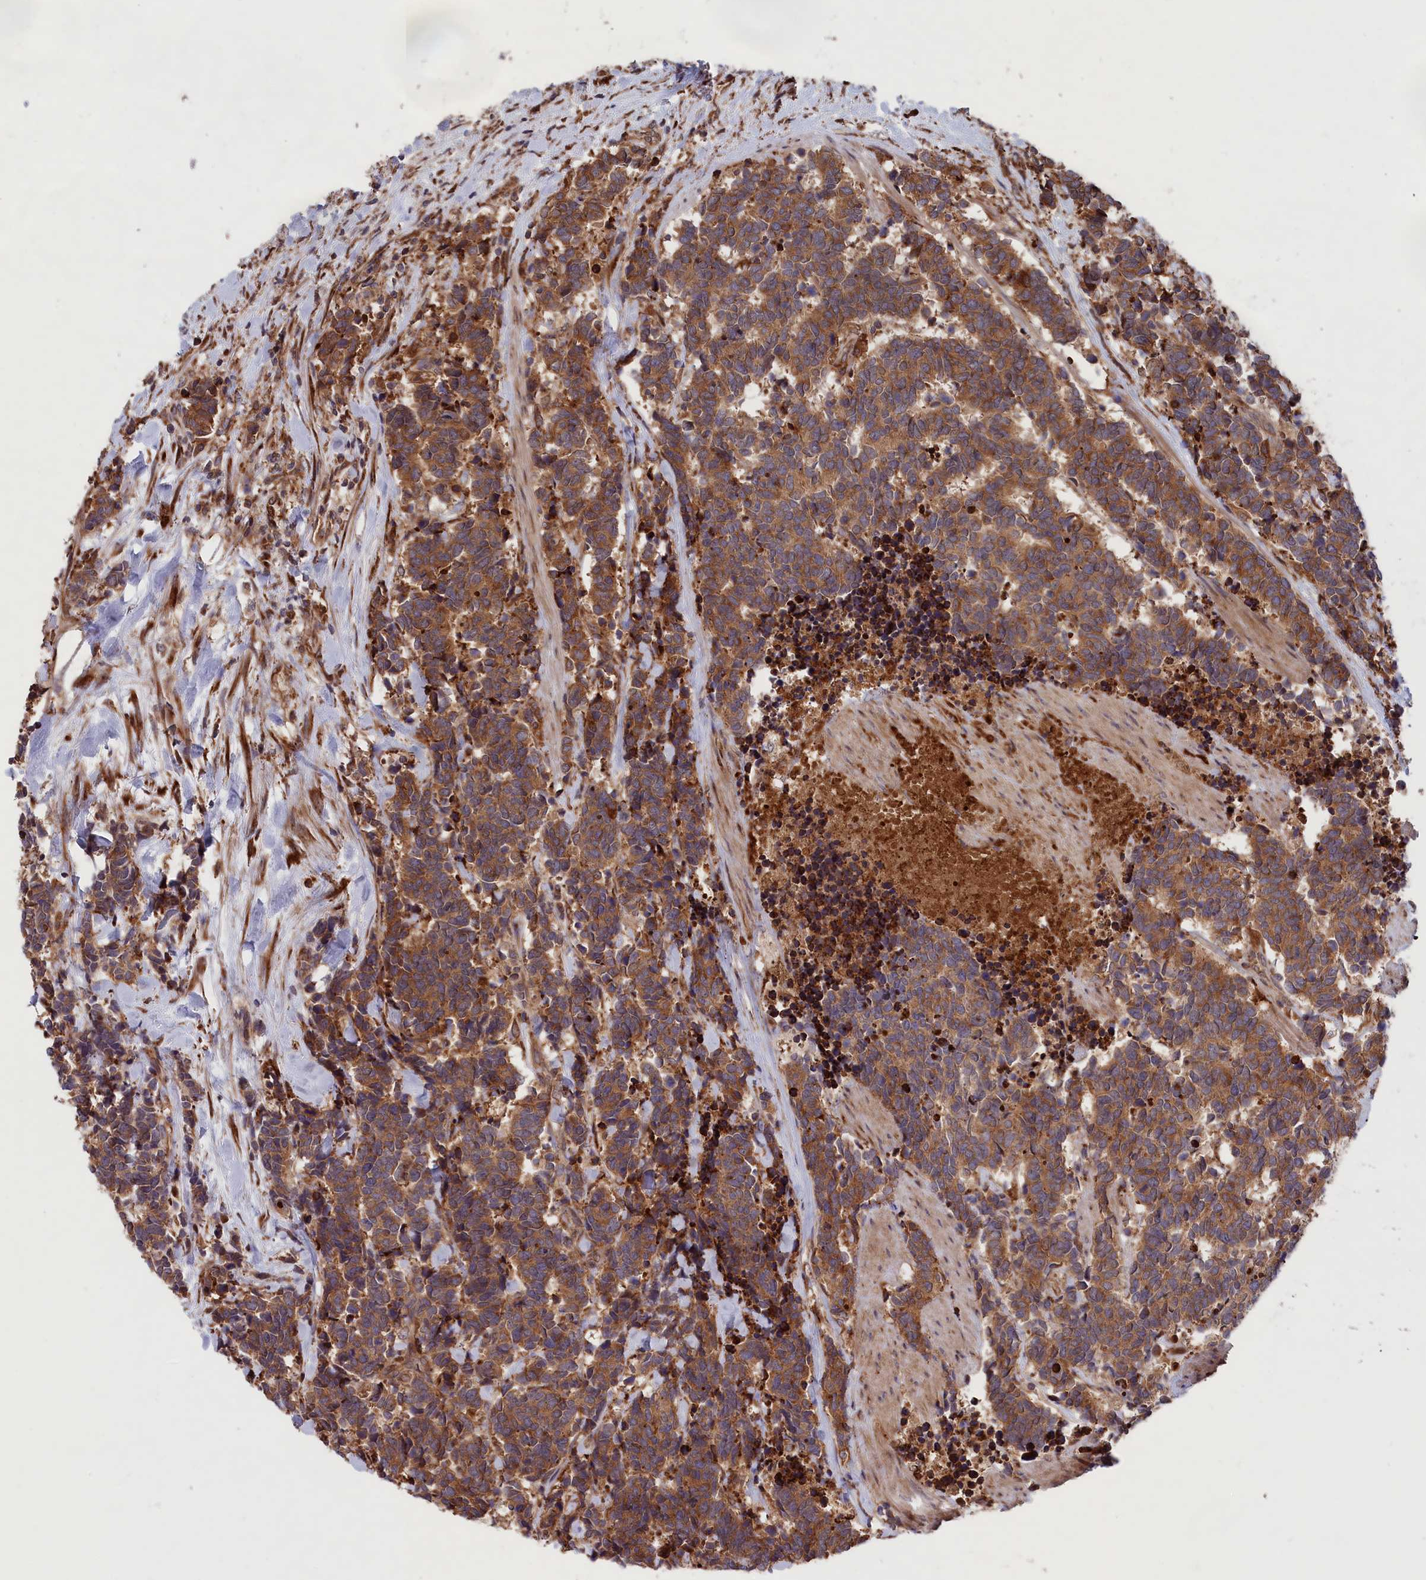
{"staining": {"intensity": "moderate", "quantity": ">75%", "location": "cytoplasmic/membranous"}, "tissue": "carcinoid", "cell_type": "Tumor cells", "image_type": "cancer", "snomed": [{"axis": "morphology", "description": "Carcinoma, NOS"}, {"axis": "morphology", "description": "Carcinoid, malignant, NOS"}, {"axis": "topography", "description": "Prostate"}], "caption": "Human carcinoma stained for a protein (brown) shows moderate cytoplasmic/membranous positive positivity in approximately >75% of tumor cells.", "gene": "PLA2G4C", "patient": {"sex": "male", "age": 57}}